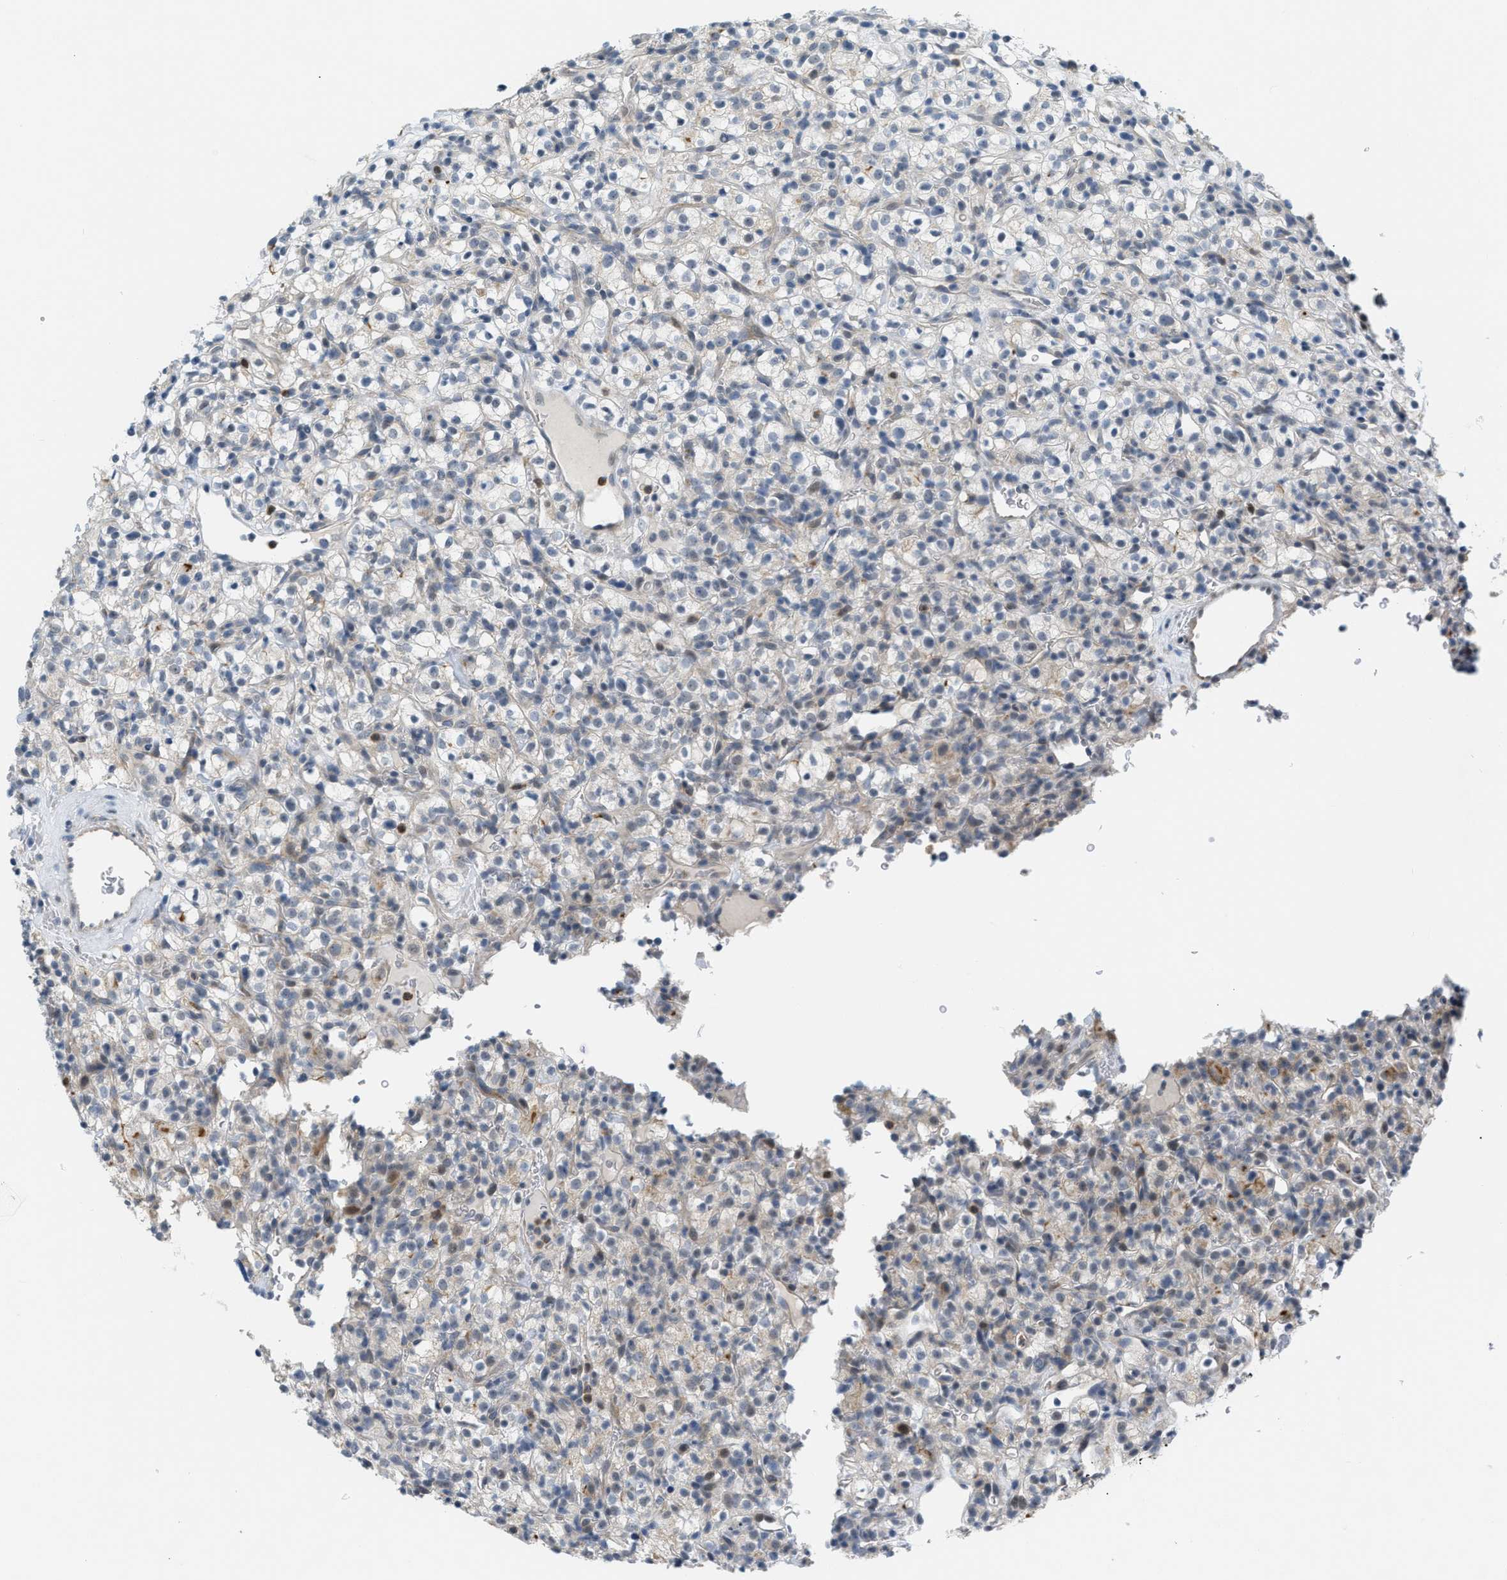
{"staining": {"intensity": "negative", "quantity": "none", "location": "none"}, "tissue": "renal cancer", "cell_type": "Tumor cells", "image_type": "cancer", "snomed": [{"axis": "morphology", "description": "Normal tissue, NOS"}, {"axis": "morphology", "description": "Adenocarcinoma, NOS"}, {"axis": "topography", "description": "Kidney"}], "caption": "IHC histopathology image of neoplastic tissue: human renal adenocarcinoma stained with DAB reveals no significant protein positivity in tumor cells. (Immunohistochemistry (ihc), brightfield microscopy, high magnification).", "gene": "ZNF408", "patient": {"sex": "female", "age": 72}}